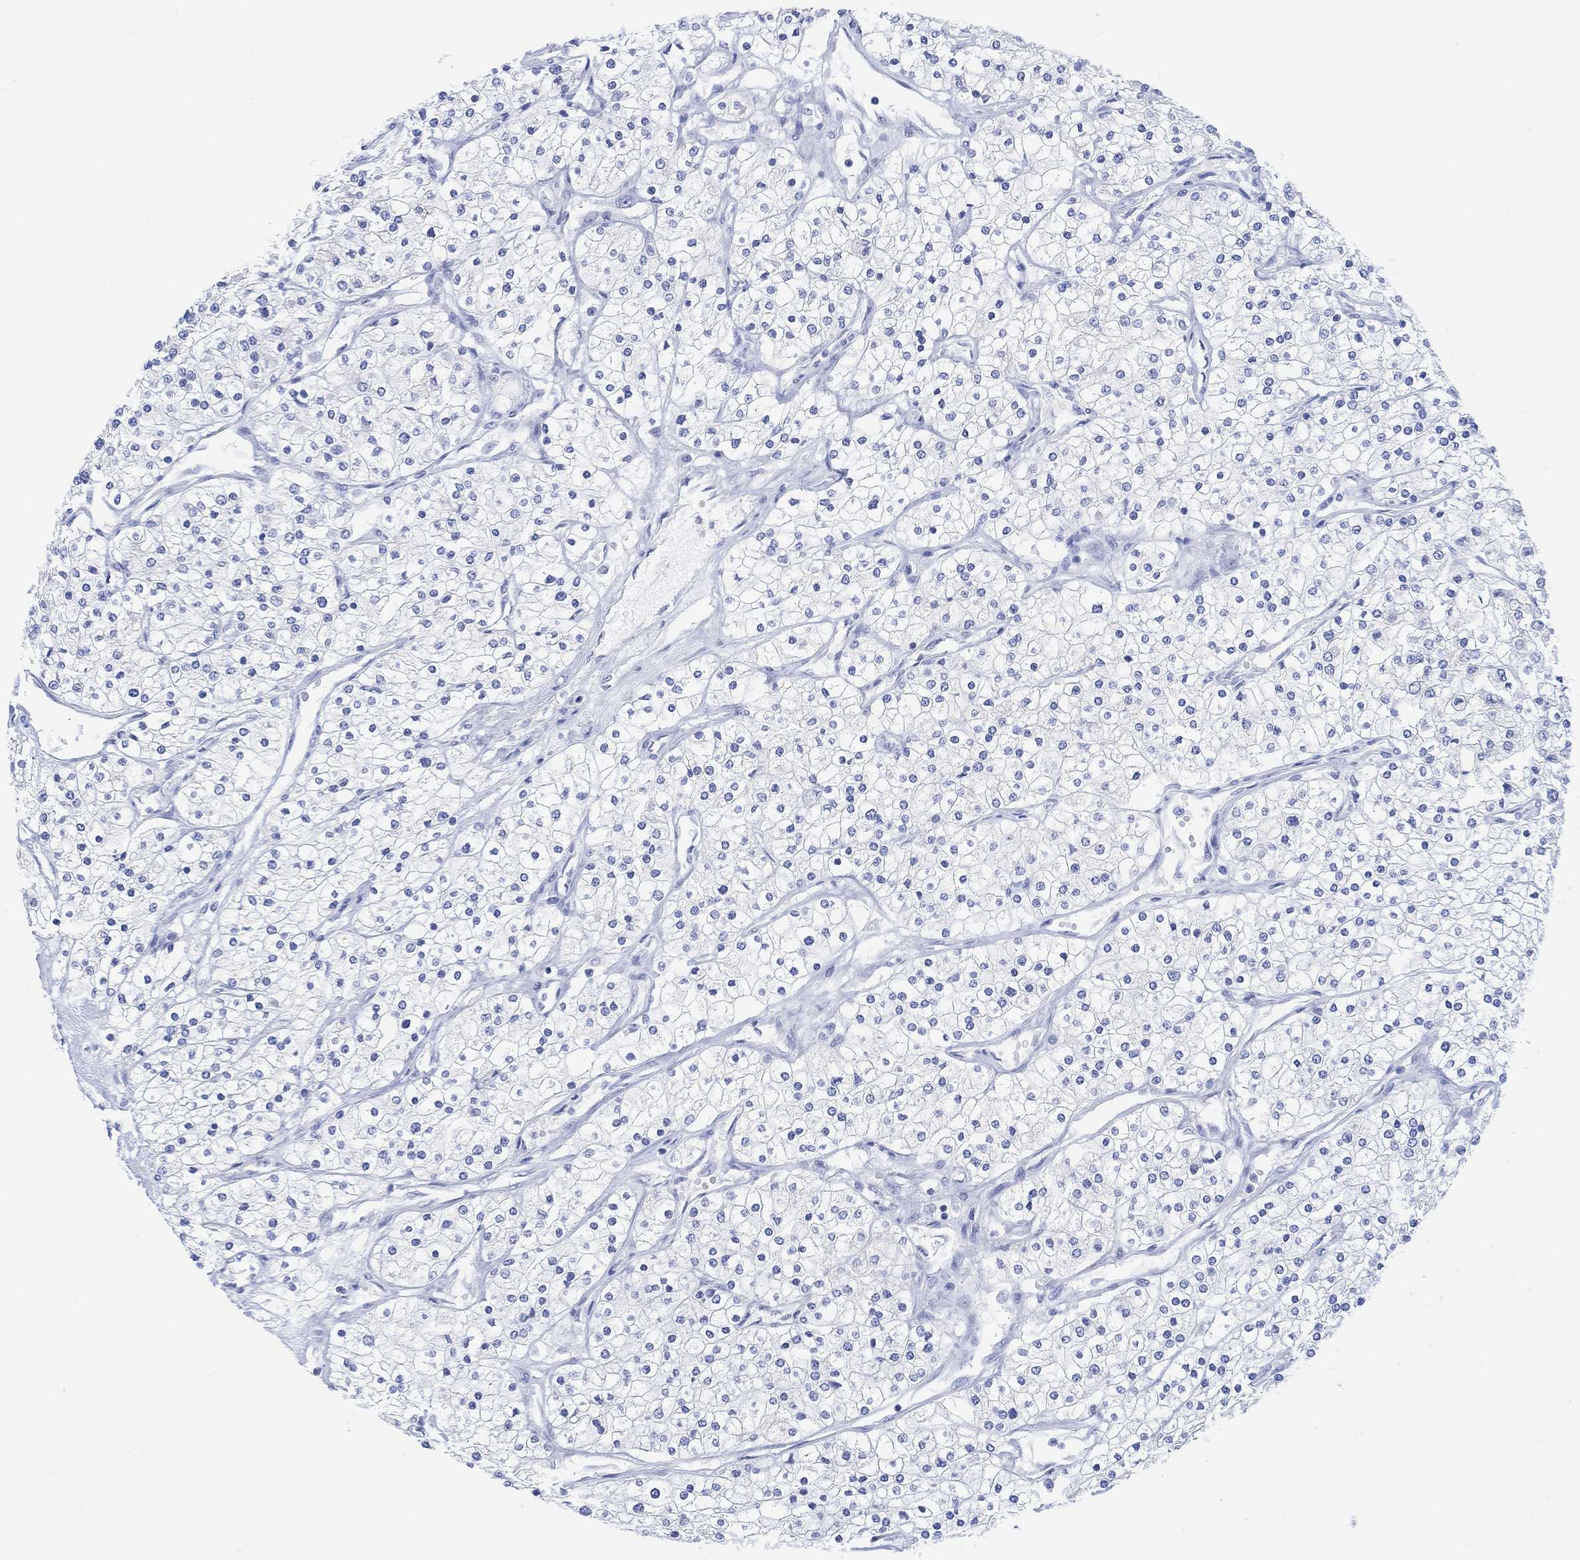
{"staining": {"intensity": "negative", "quantity": "none", "location": "none"}, "tissue": "renal cancer", "cell_type": "Tumor cells", "image_type": "cancer", "snomed": [{"axis": "morphology", "description": "Adenocarcinoma, NOS"}, {"axis": "topography", "description": "Kidney"}], "caption": "Human adenocarcinoma (renal) stained for a protein using immunohistochemistry (IHC) reveals no positivity in tumor cells.", "gene": "CALCA", "patient": {"sex": "male", "age": 80}}